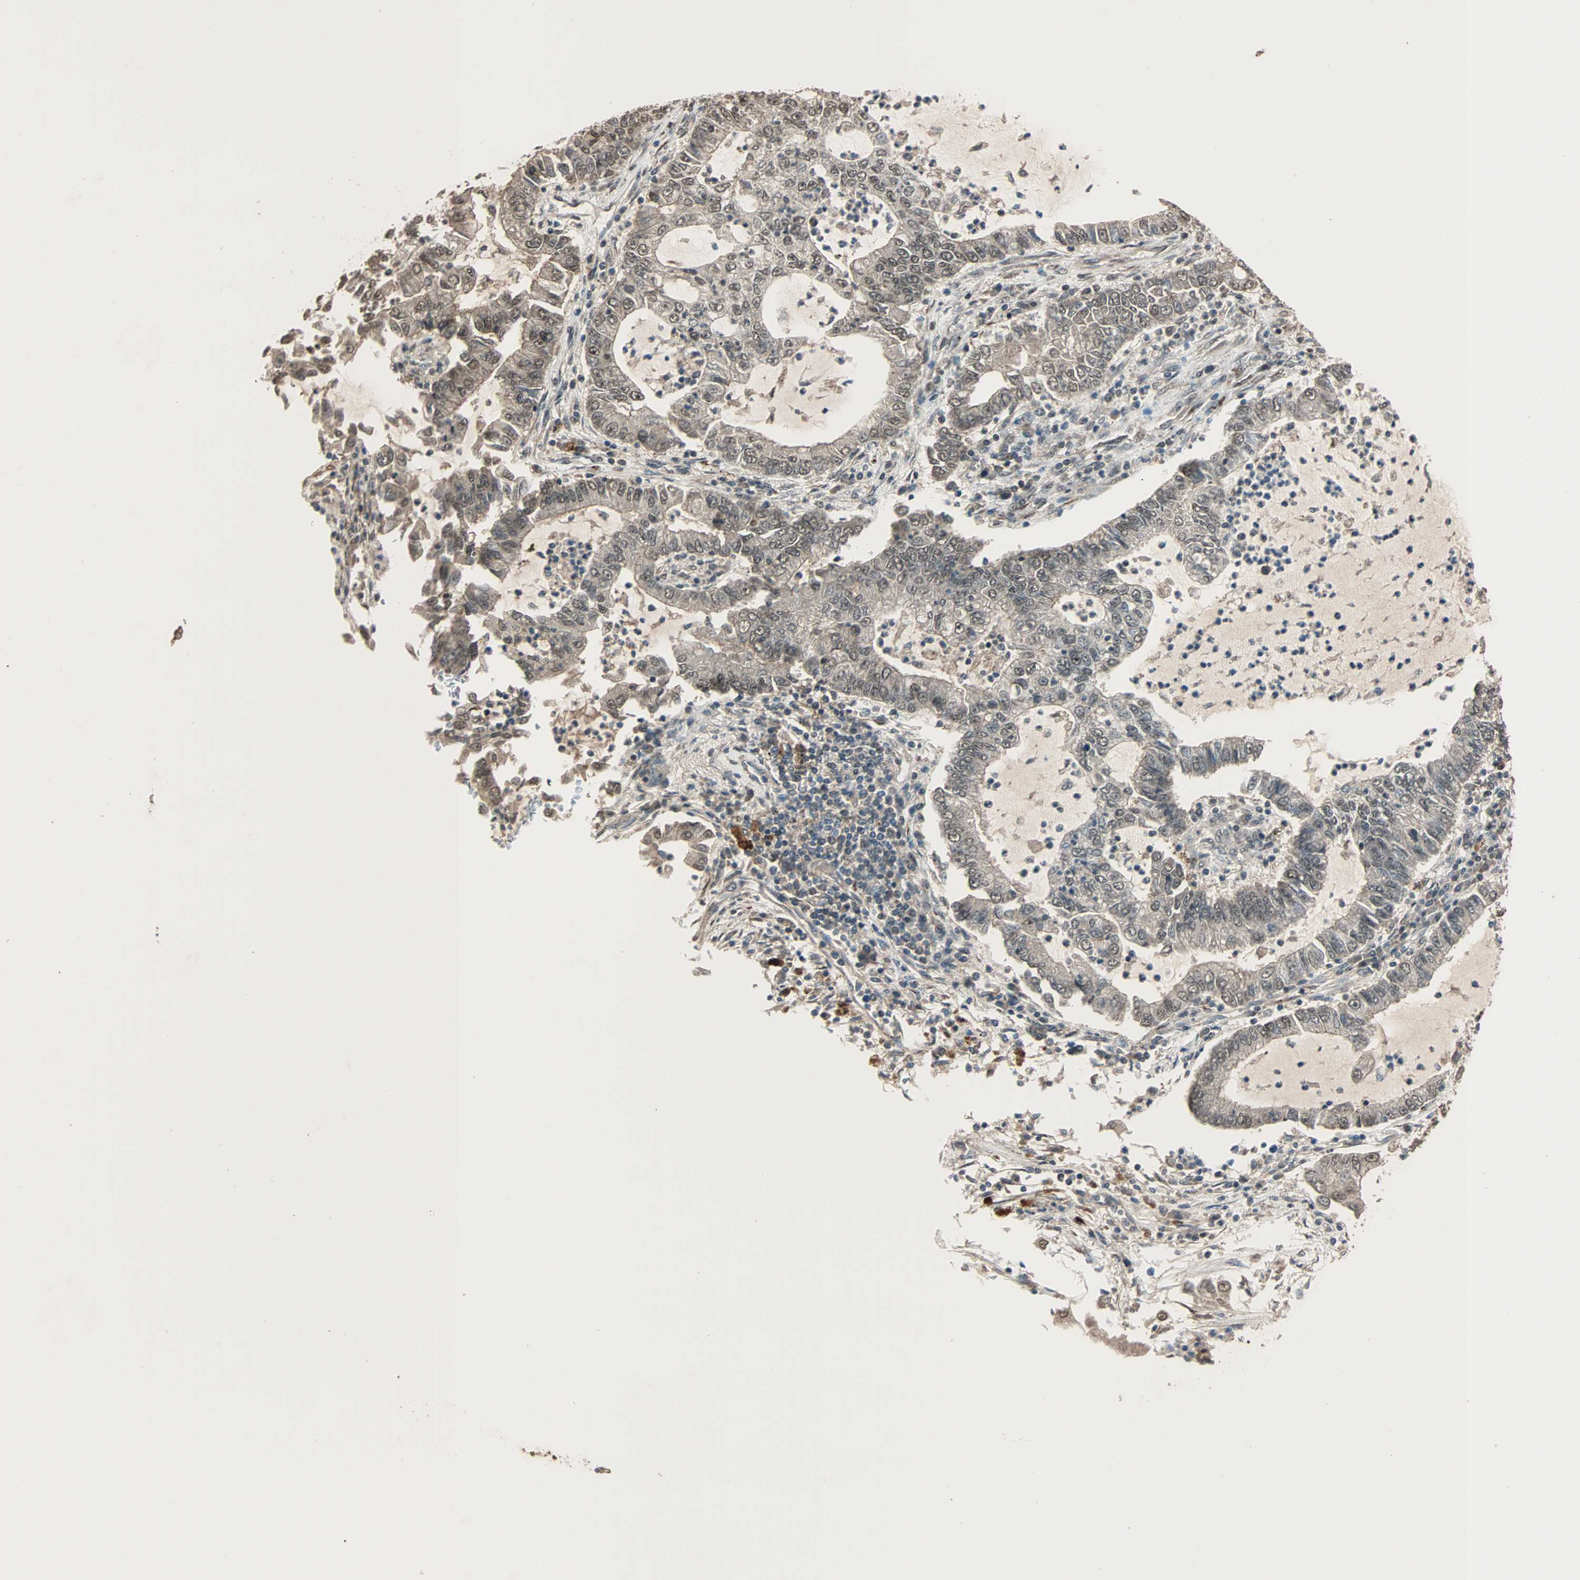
{"staining": {"intensity": "weak", "quantity": "25%-75%", "location": "cytoplasmic/membranous,nuclear"}, "tissue": "lung cancer", "cell_type": "Tumor cells", "image_type": "cancer", "snomed": [{"axis": "morphology", "description": "Adenocarcinoma, NOS"}, {"axis": "topography", "description": "Lung"}], "caption": "Weak cytoplasmic/membranous and nuclear expression for a protein is present in approximately 25%-75% of tumor cells of adenocarcinoma (lung) using IHC.", "gene": "MAP3K21", "patient": {"sex": "female", "age": 51}}